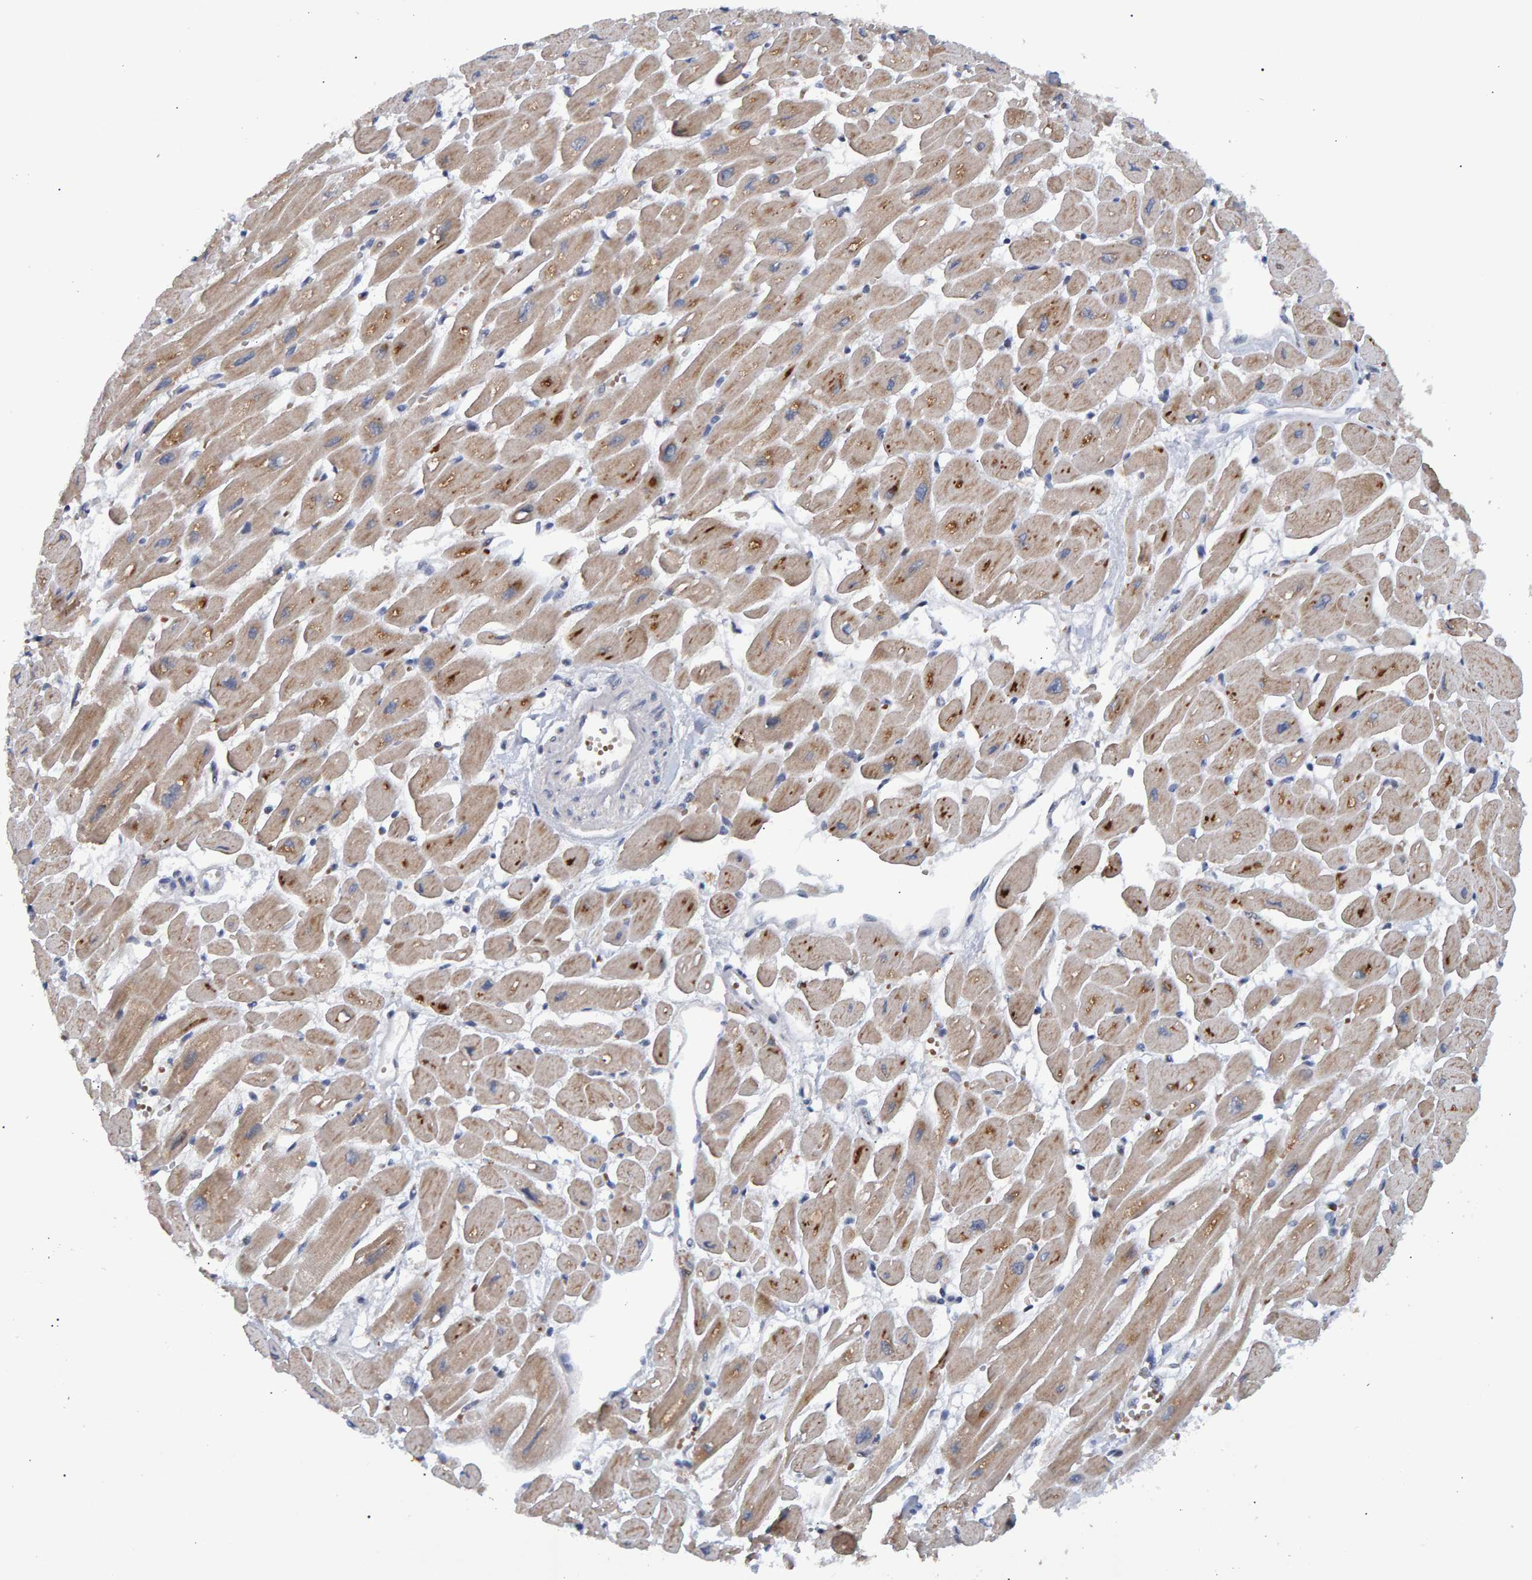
{"staining": {"intensity": "moderate", "quantity": ">75%", "location": "cytoplasmic/membranous"}, "tissue": "heart muscle", "cell_type": "Cardiomyocytes", "image_type": "normal", "snomed": [{"axis": "morphology", "description": "Normal tissue, NOS"}, {"axis": "topography", "description": "Heart"}], "caption": "Heart muscle stained with DAB immunohistochemistry (IHC) exhibits medium levels of moderate cytoplasmic/membranous staining in approximately >75% of cardiomyocytes. Using DAB (brown) and hematoxylin (blue) stains, captured at high magnification using brightfield microscopy.", "gene": "ESRP1", "patient": {"sex": "female", "age": 54}}